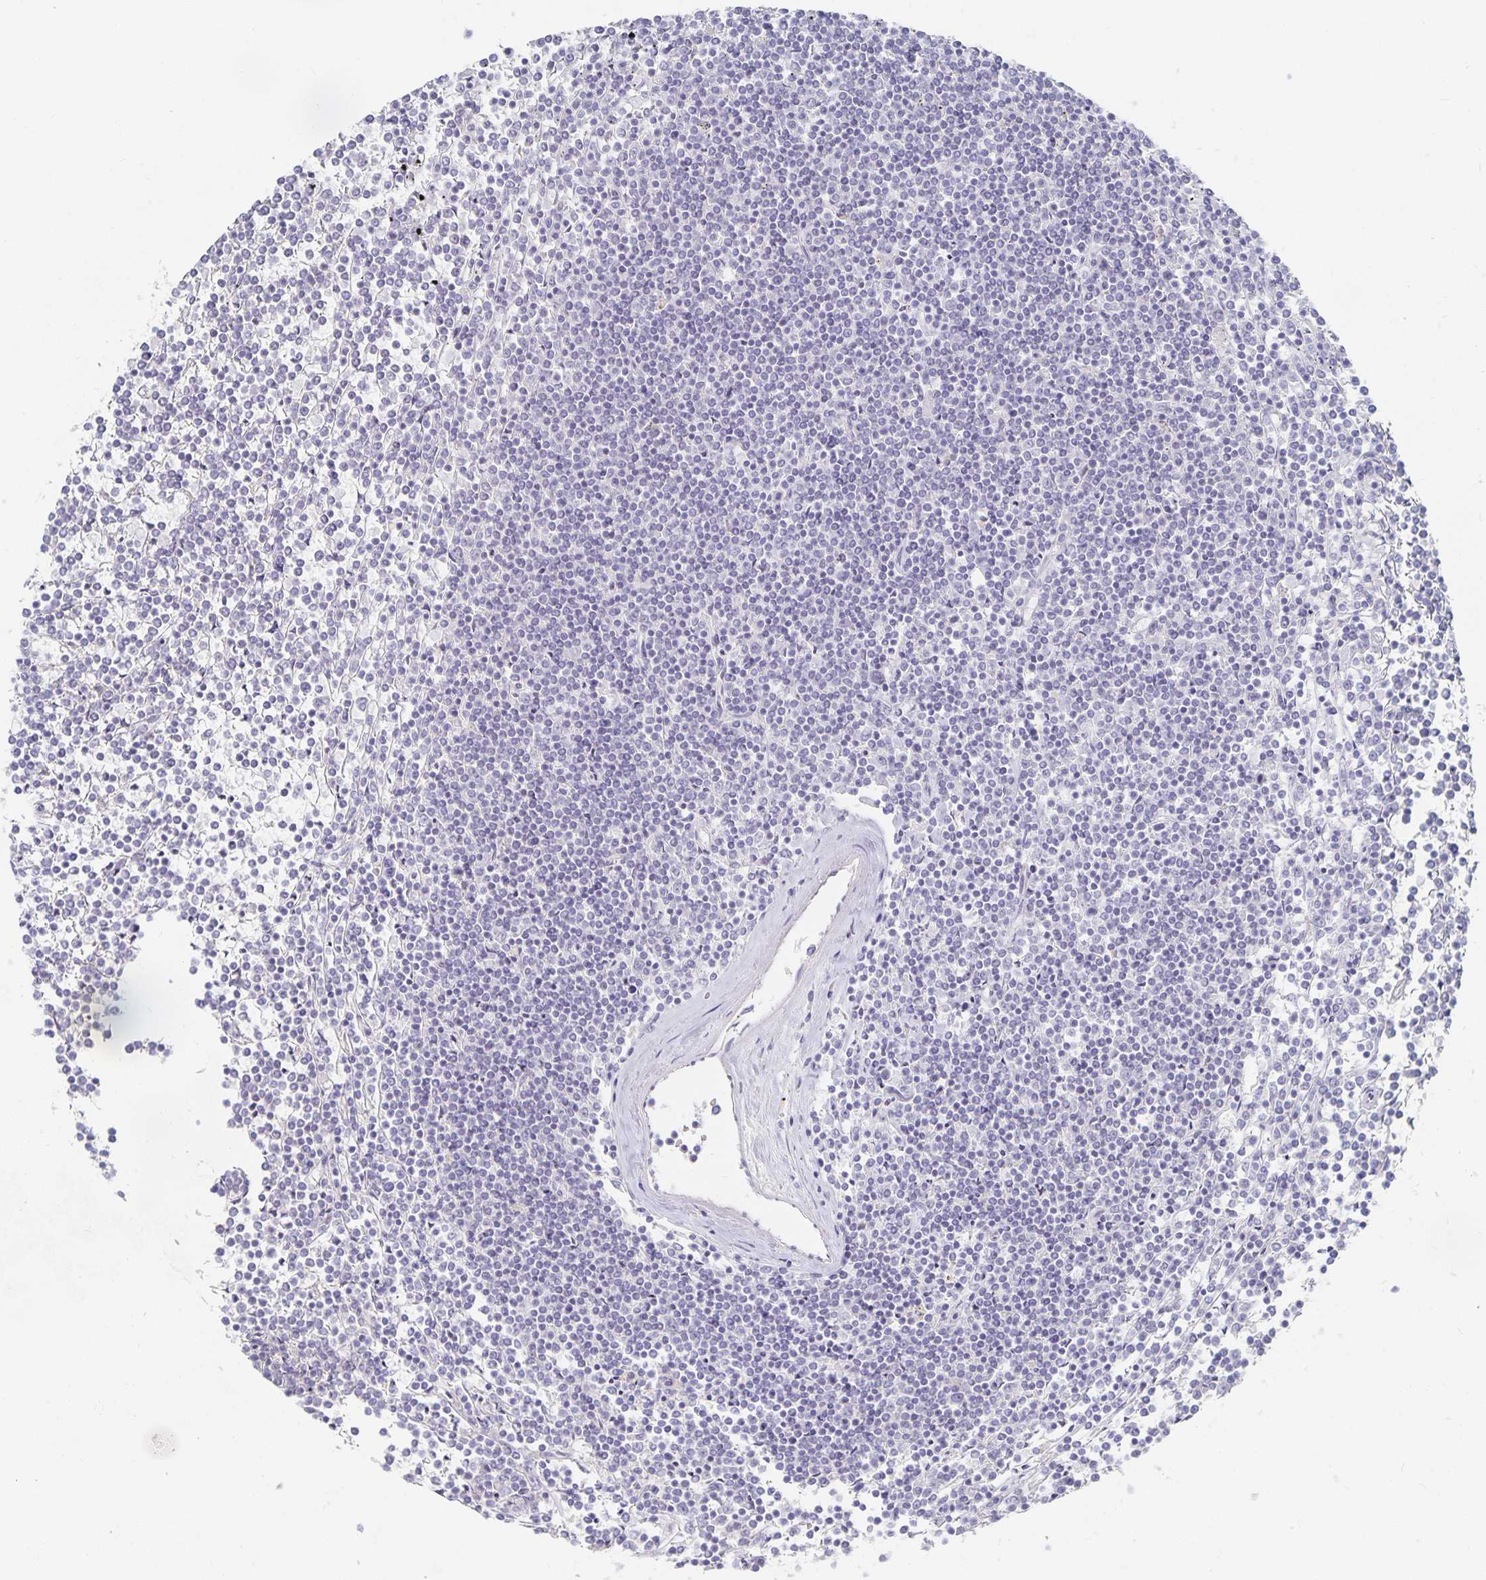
{"staining": {"intensity": "negative", "quantity": "none", "location": "none"}, "tissue": "lymphoma", "cell_type": "Tumor cells", "image_type": "cancer", "snomed": [{"axis": "morphology", "description": "Malignant lymphoma, non-Hodgkin's type, Low grade"}, {"axis": "topography", "description": "Spleen"}], "caption": "A micrograph of human low-grade malignant lymphoma, non-Hodgkin's type is negative for staining in tumor cells. (Brightfield microscopy of DAB (3,3'-diaminobenzidine) immunohistochemistry at high magnification).", "gene": "DNAH9", "patient": {"sex": "female", "age": 19}}